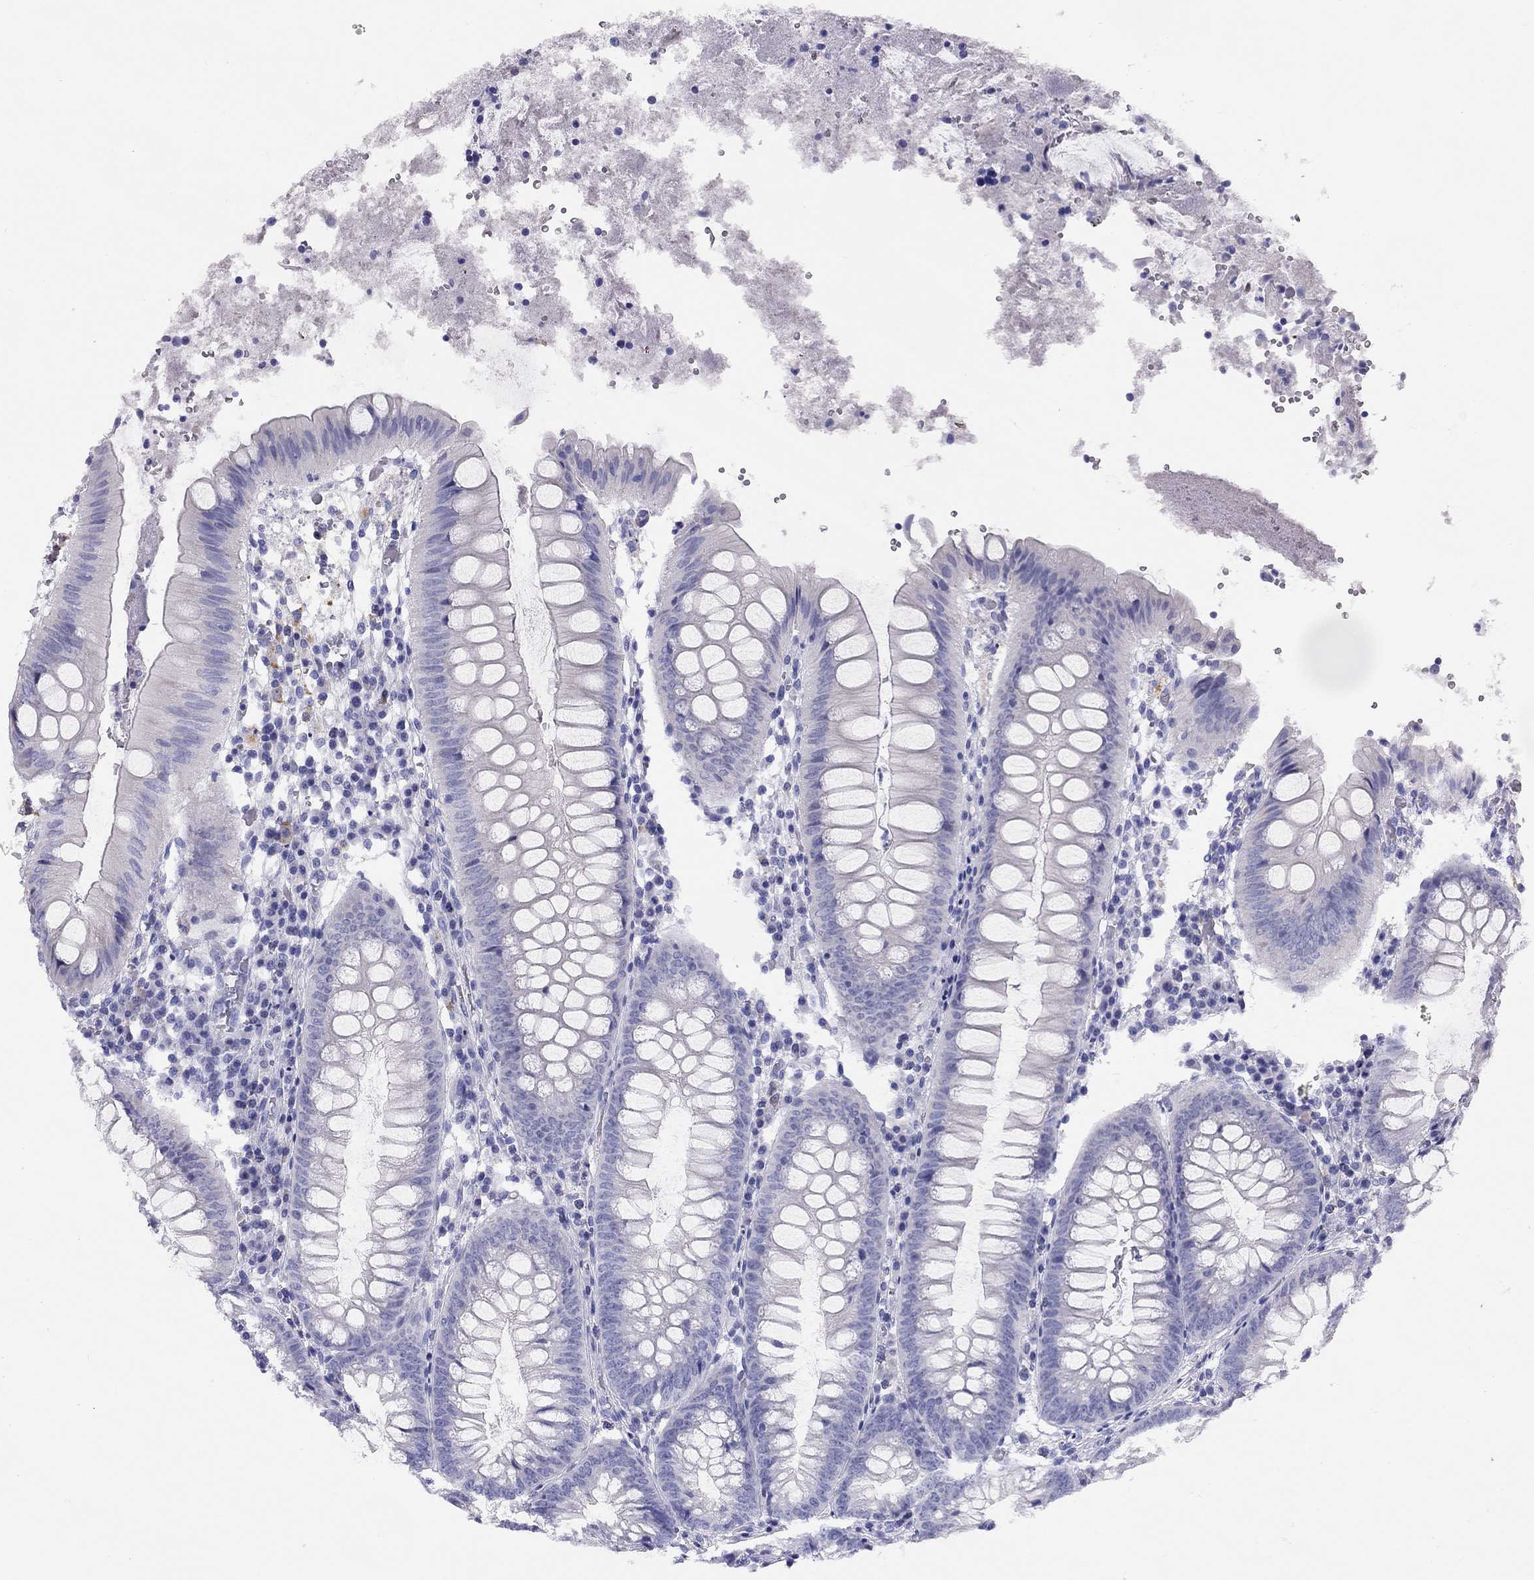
{"staining": {"intensity": "negative", "quantity": "none", "location": "none"}, "tissue": "appendix", "cell_type": "Glandular cells", "image_type": "normal", "snomed": [{"axis": "morphology", "description": "Normal tissue, NOS"}, {"axis": "morphology", "description": "Inflammation, NOS"}, {"axis": "topography", "description": "Appendix"}], "caption": "A high-resolution micrograph shows immunohistochemistry staining of benign appendix, which exhibits no significant staining in glandular cells. (Immunohistochemistry (ihc), brightfield microscopy, high magnification).", "gene": "LRIT2", "patient": {"sex": "male", "age": 16}}